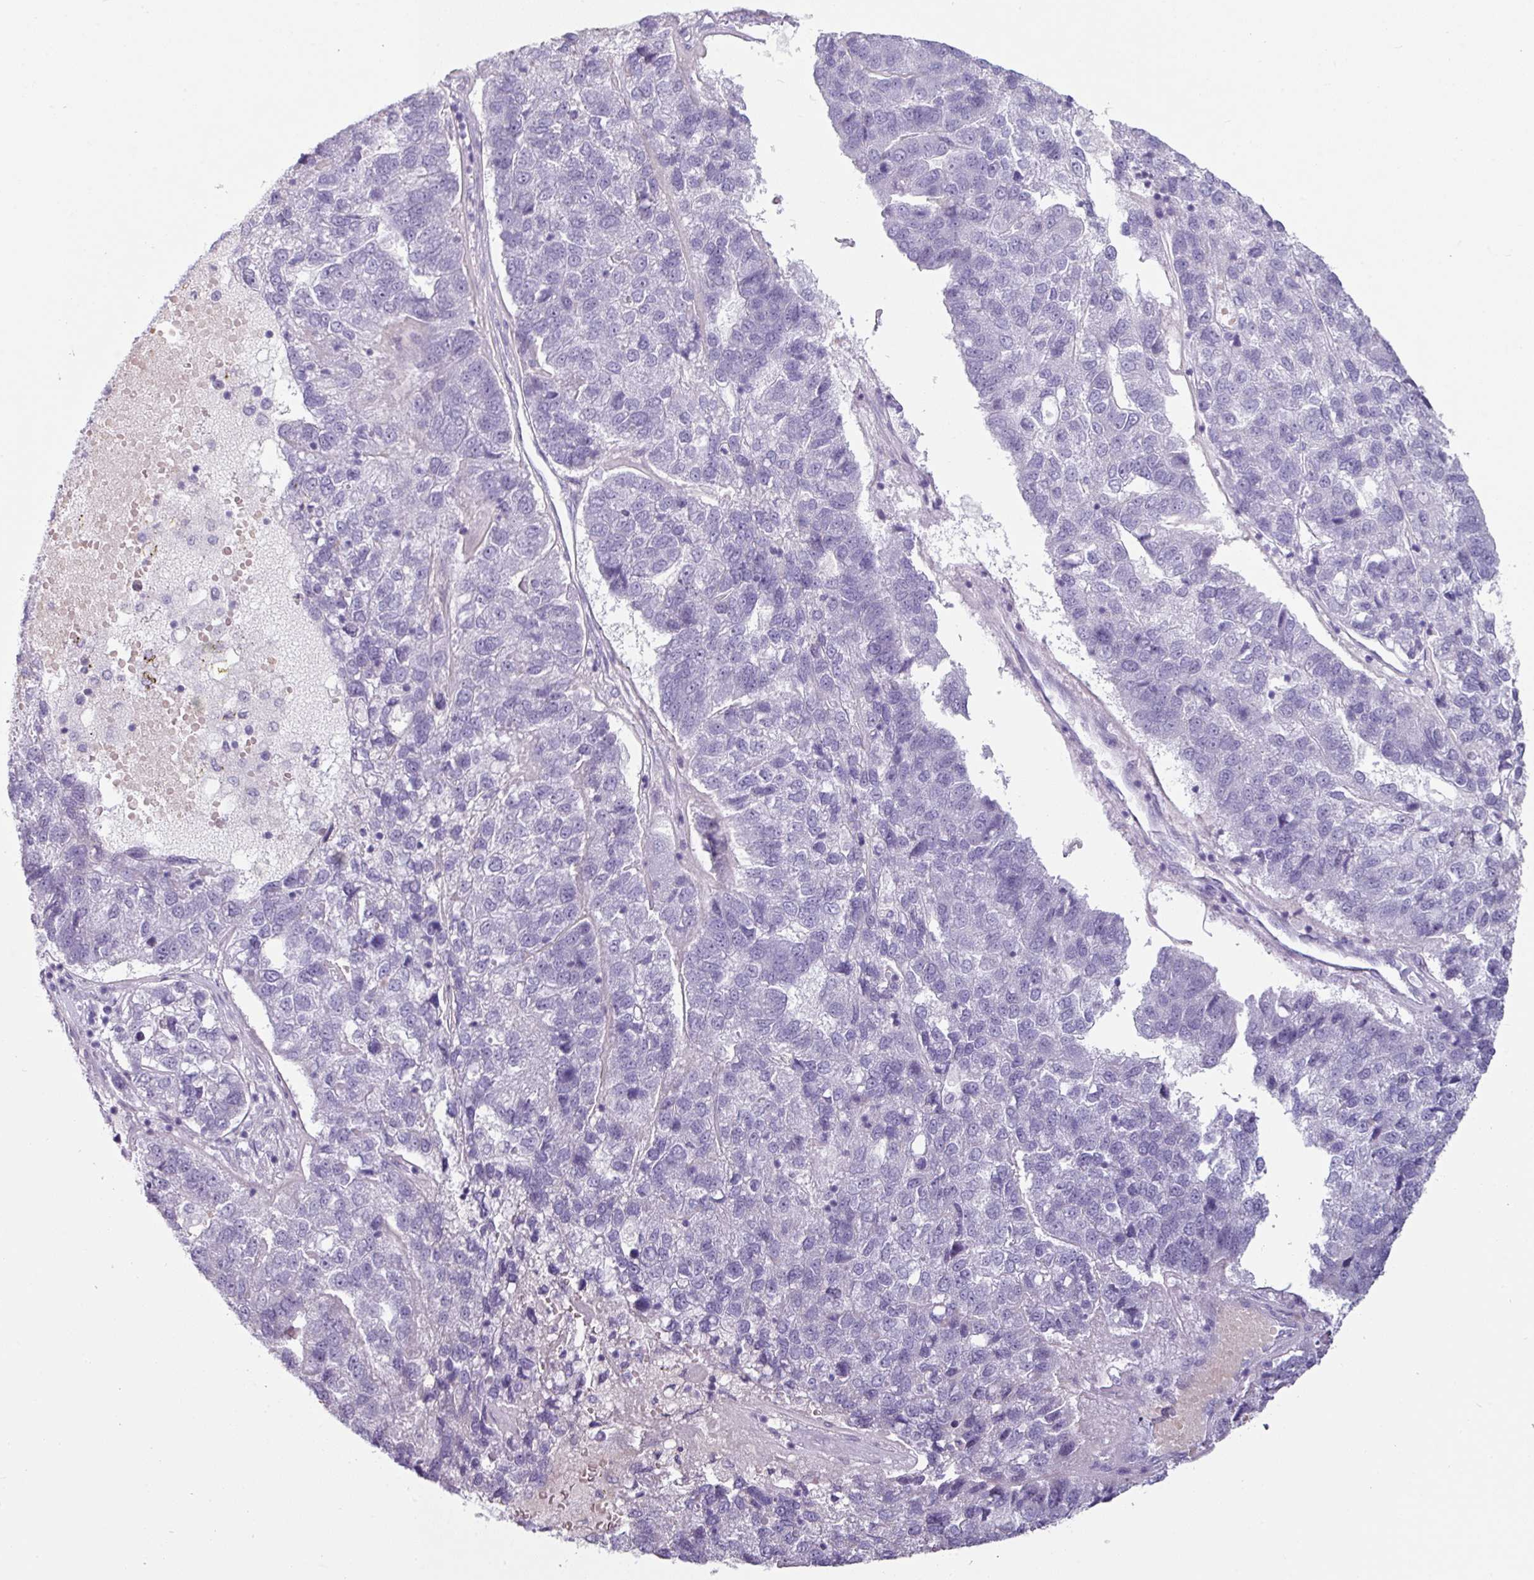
{"staining": {"intensity": "negative", "quantity": "none", "location": "none"}, "tissue": "pancreatic cancer", "cell_type": "Tumor cells", "image_type": "cancer", "snomed": [{"axis": "morphology", "description": "Adenocarcinoma, NOS"}, {"axis": "topography", "description": "Pancreas"}], "caption": "Pancreatic cancer (adenocarcinoma) was stained to show a protein in brown. There is no significant positivity in tumor cells. (Brightfield microscopy of DAB IHC at high magnification).", "gene": "CLCA1", "patient": {"sex": "female", "age": 61}}